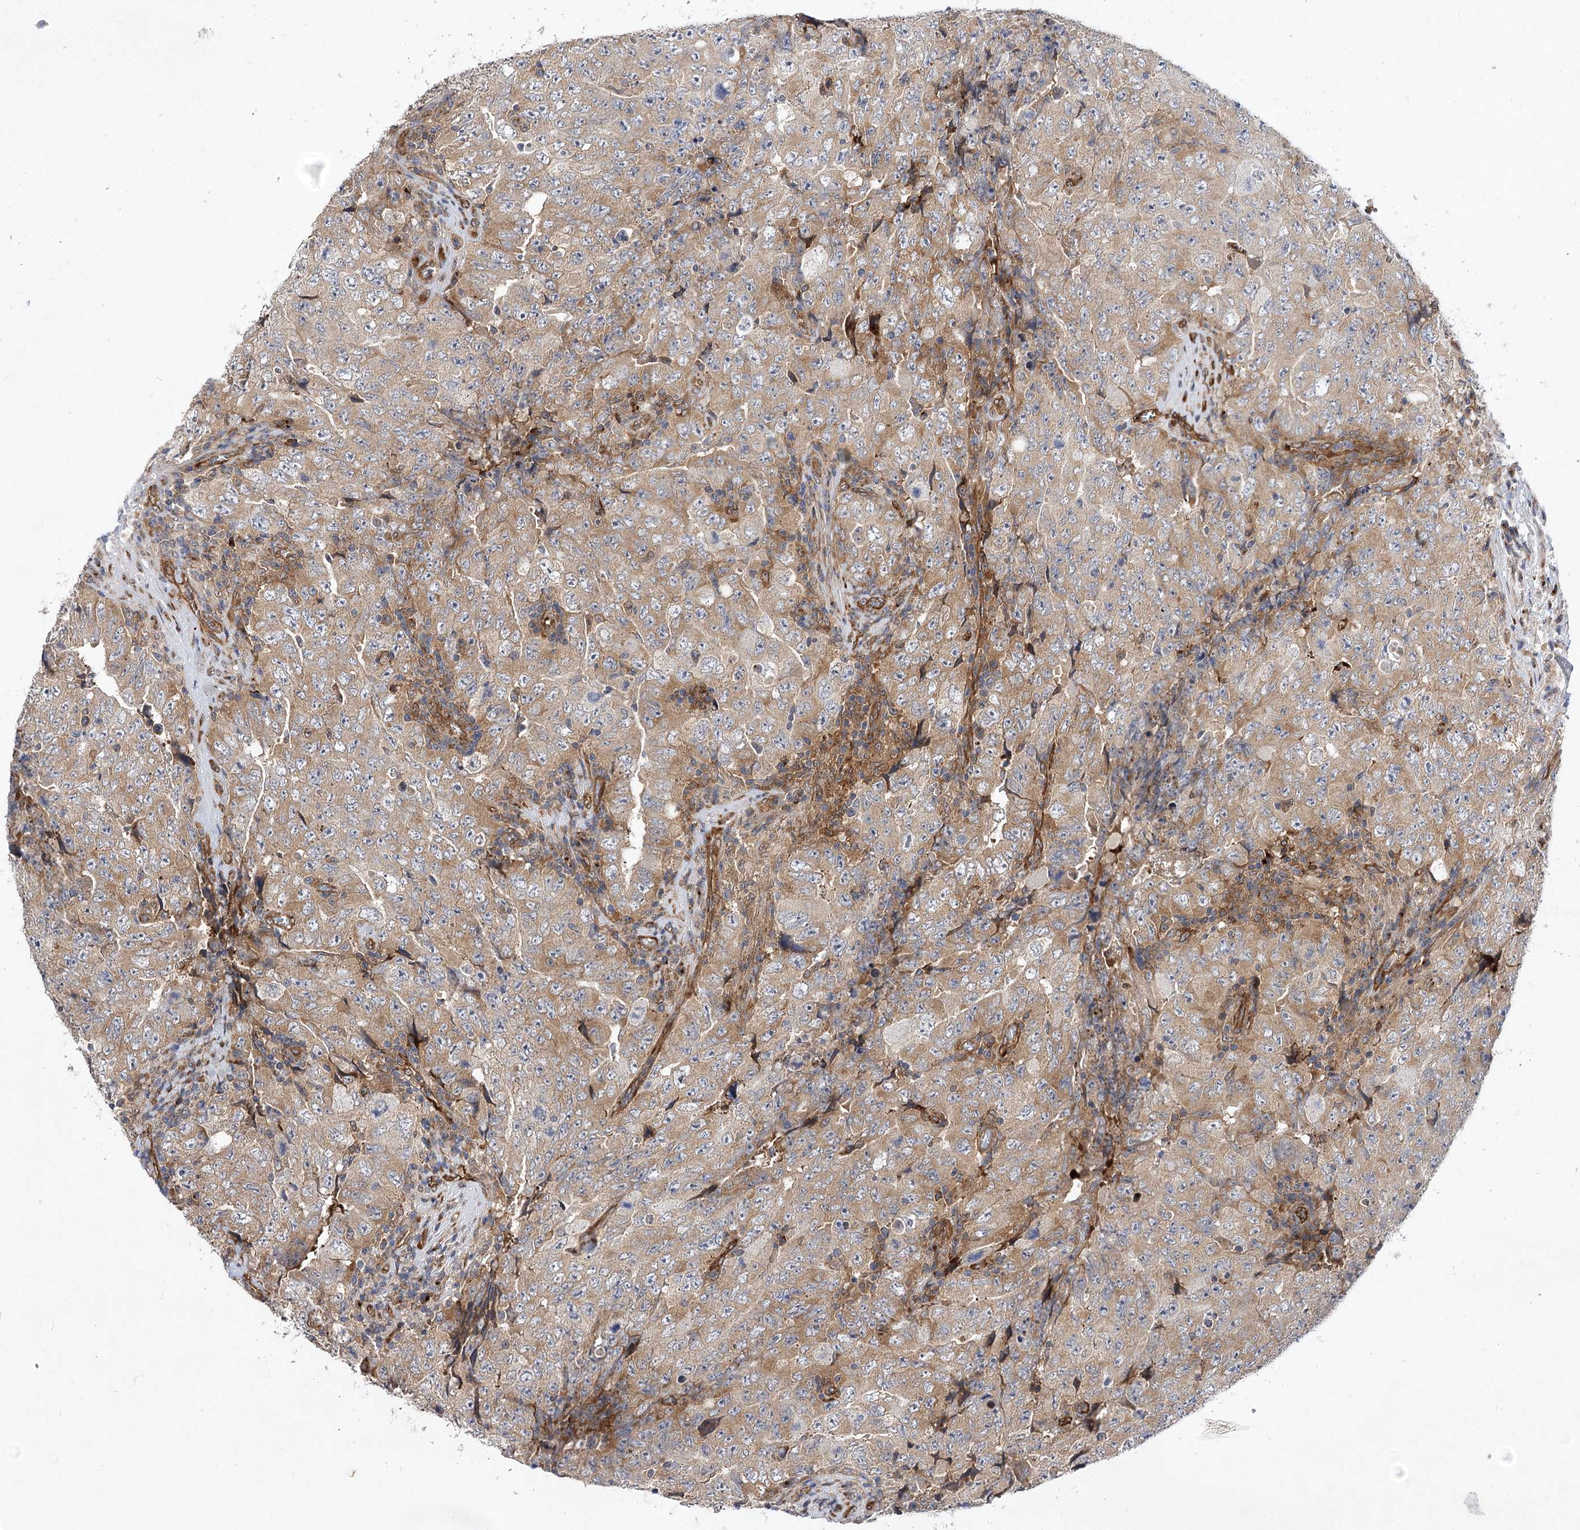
{"staining": {"intensity": "weak", "quantity": "25%-75%", "location": "cytoplasmic/membranous"}, "tissue": "testis cancer", "cell_type": "Tumor cells", "image_type": "cancer", "snomed": [{"axis": "morphology", "description": "Carcinoma, Embryonal, NOS"}, {"axis": "topography", "description": "Testis"}], "caption": "Immunohistochemistry micrograph of human testis embryonal carcinoma stained for a protein (brown), which reveals low levels of weak cytoplasmic/membranous staining in about 25%-75% of tumor cells.", "gene": "ARHGAP31", "patient": {"sex": "male", "age": 26}}